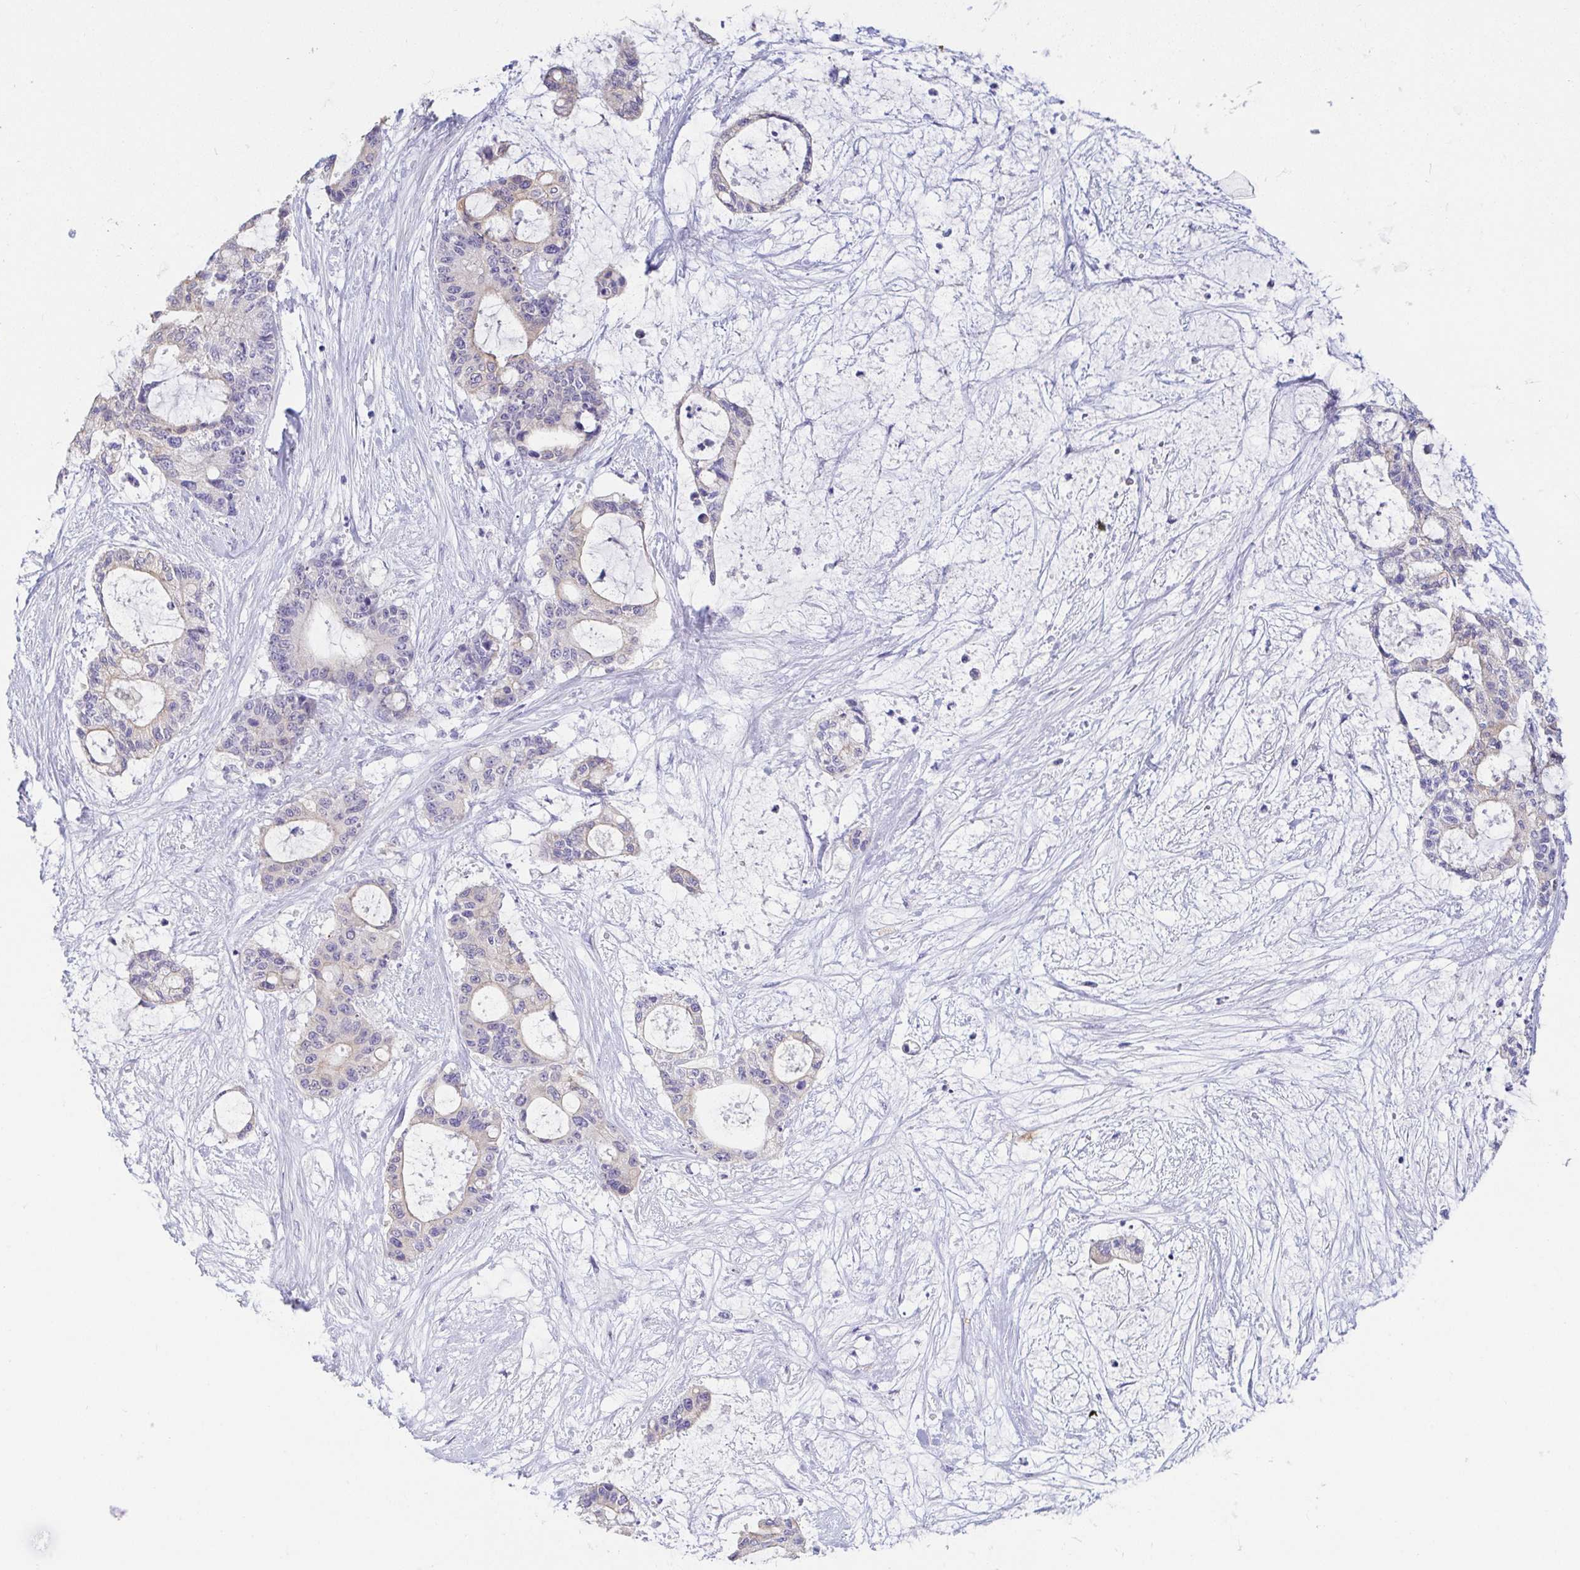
{"staining": {"intensity": "negative", "quantity": "none", "location": "none"}, "tissue": "liver cancer", "cell_type": "Tumor cells", "image_type": "cancer", "snomed": [{"axis": "morphology", "description": "Normal tissue, NOS"}, {"axis": "morphology", "description": "Cholangiocarcinoma"}, {"axis": "topography", "description": "Liver"}, {"axis": "topography", "description": "Peripheral nerve tissue"}], "caption": "IHC of human liver cholangiocarcinoma shows no staining in tumor cells.", "gene": "FABP3", "patient": {"sex": "female", "age": 73}}